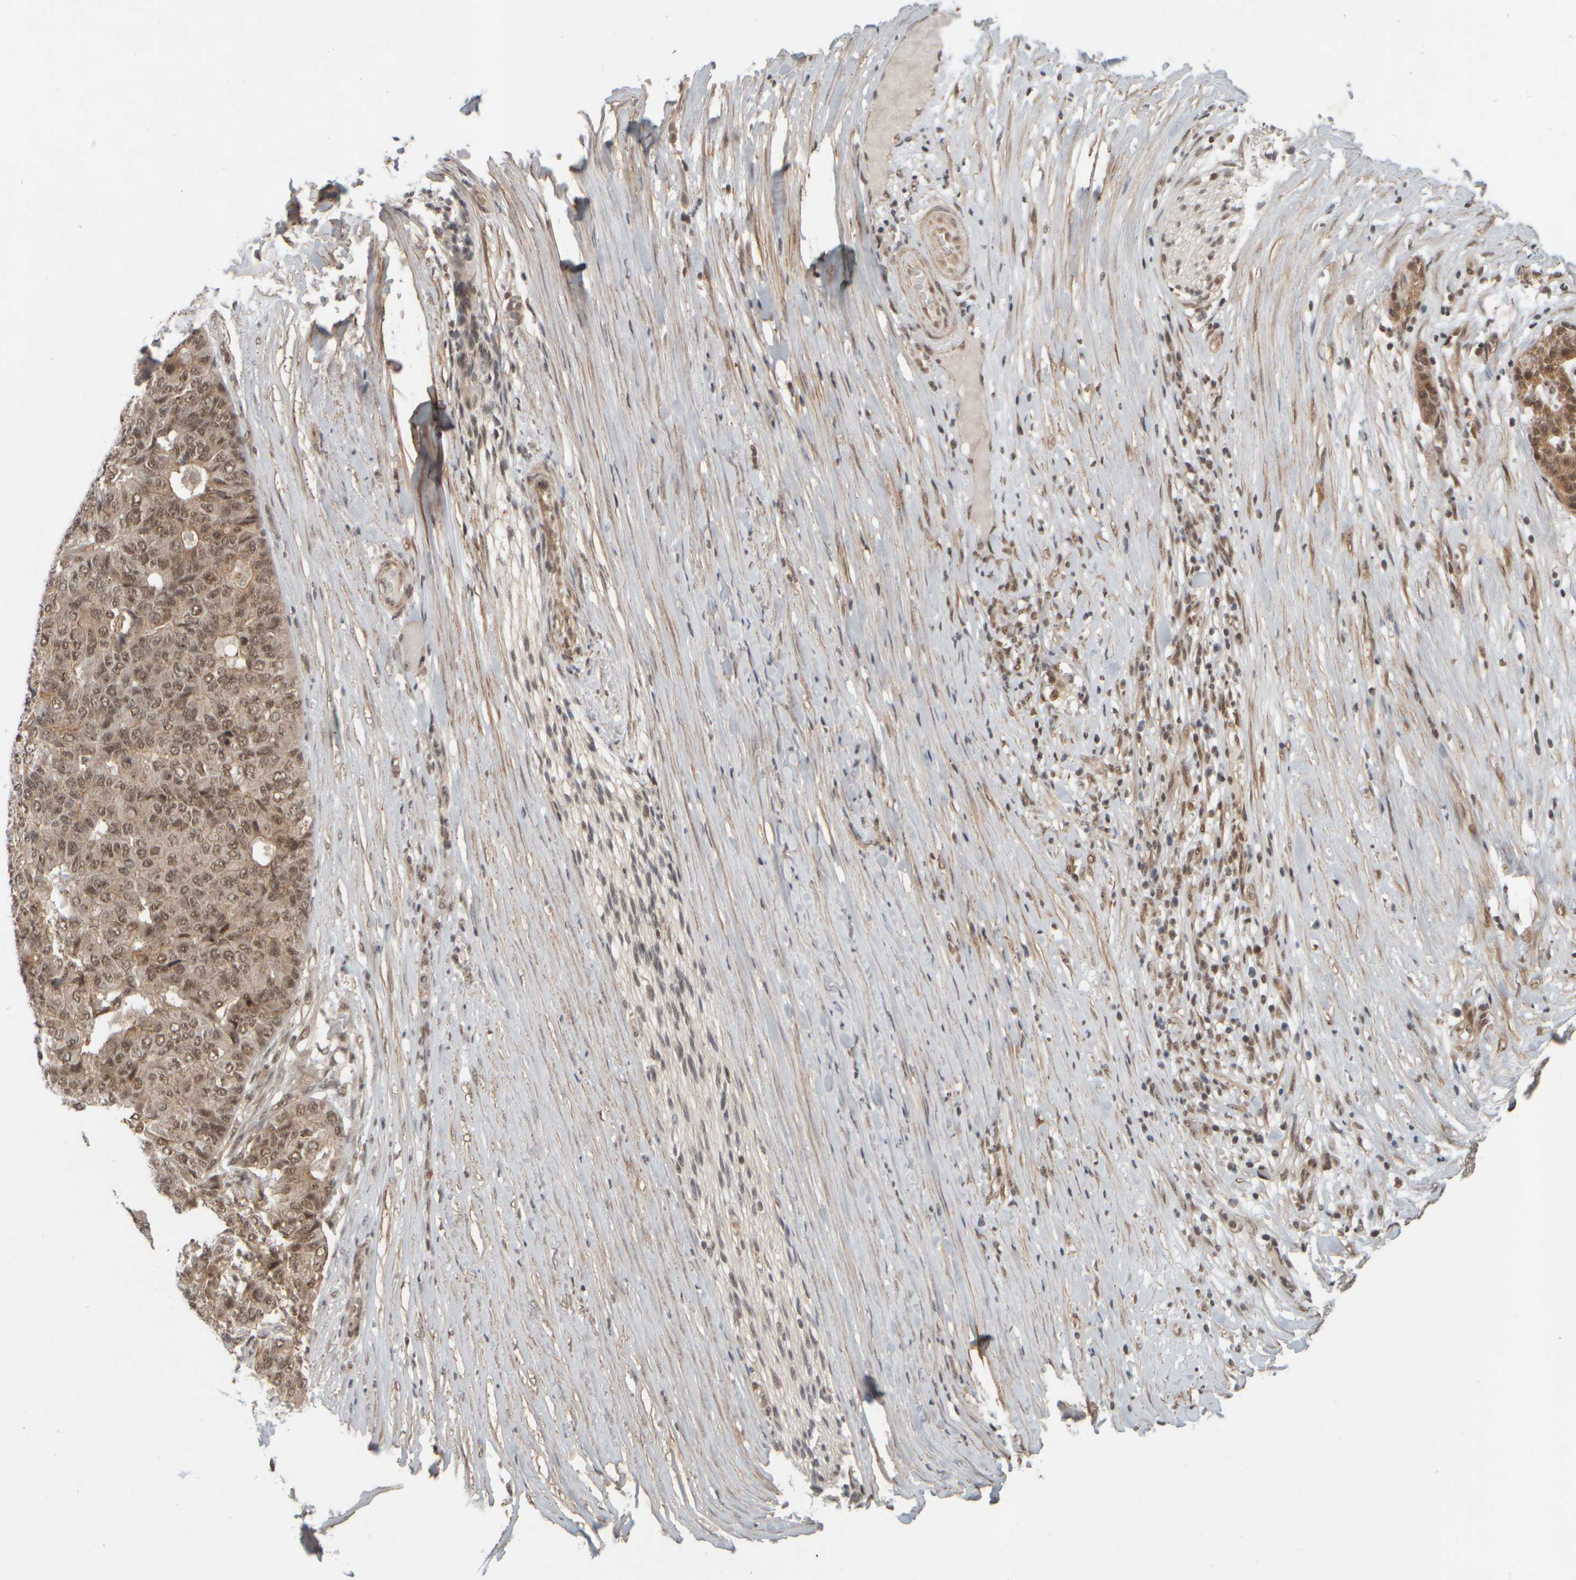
{"staining": {"intensity": "weak", "quantity": ">75%", "location": "nuclear"}, "tissue": "pancreatic cancer", "cell_type": "Tumor cells", "image_type": "cancer", "snomed": [{"axis": "morphology", "description": "Adenocarcinoma, NOS"}, {"axis": "topography", "description": "Pancreas"}], "caption": "Protein staining shows weak nuclear positivity in approximately >75% of tumor cells in pancreatic cancer (adenocarcinoma).", "gene": "SYNRG", "patient": {"sex": "male", "age": 50}}